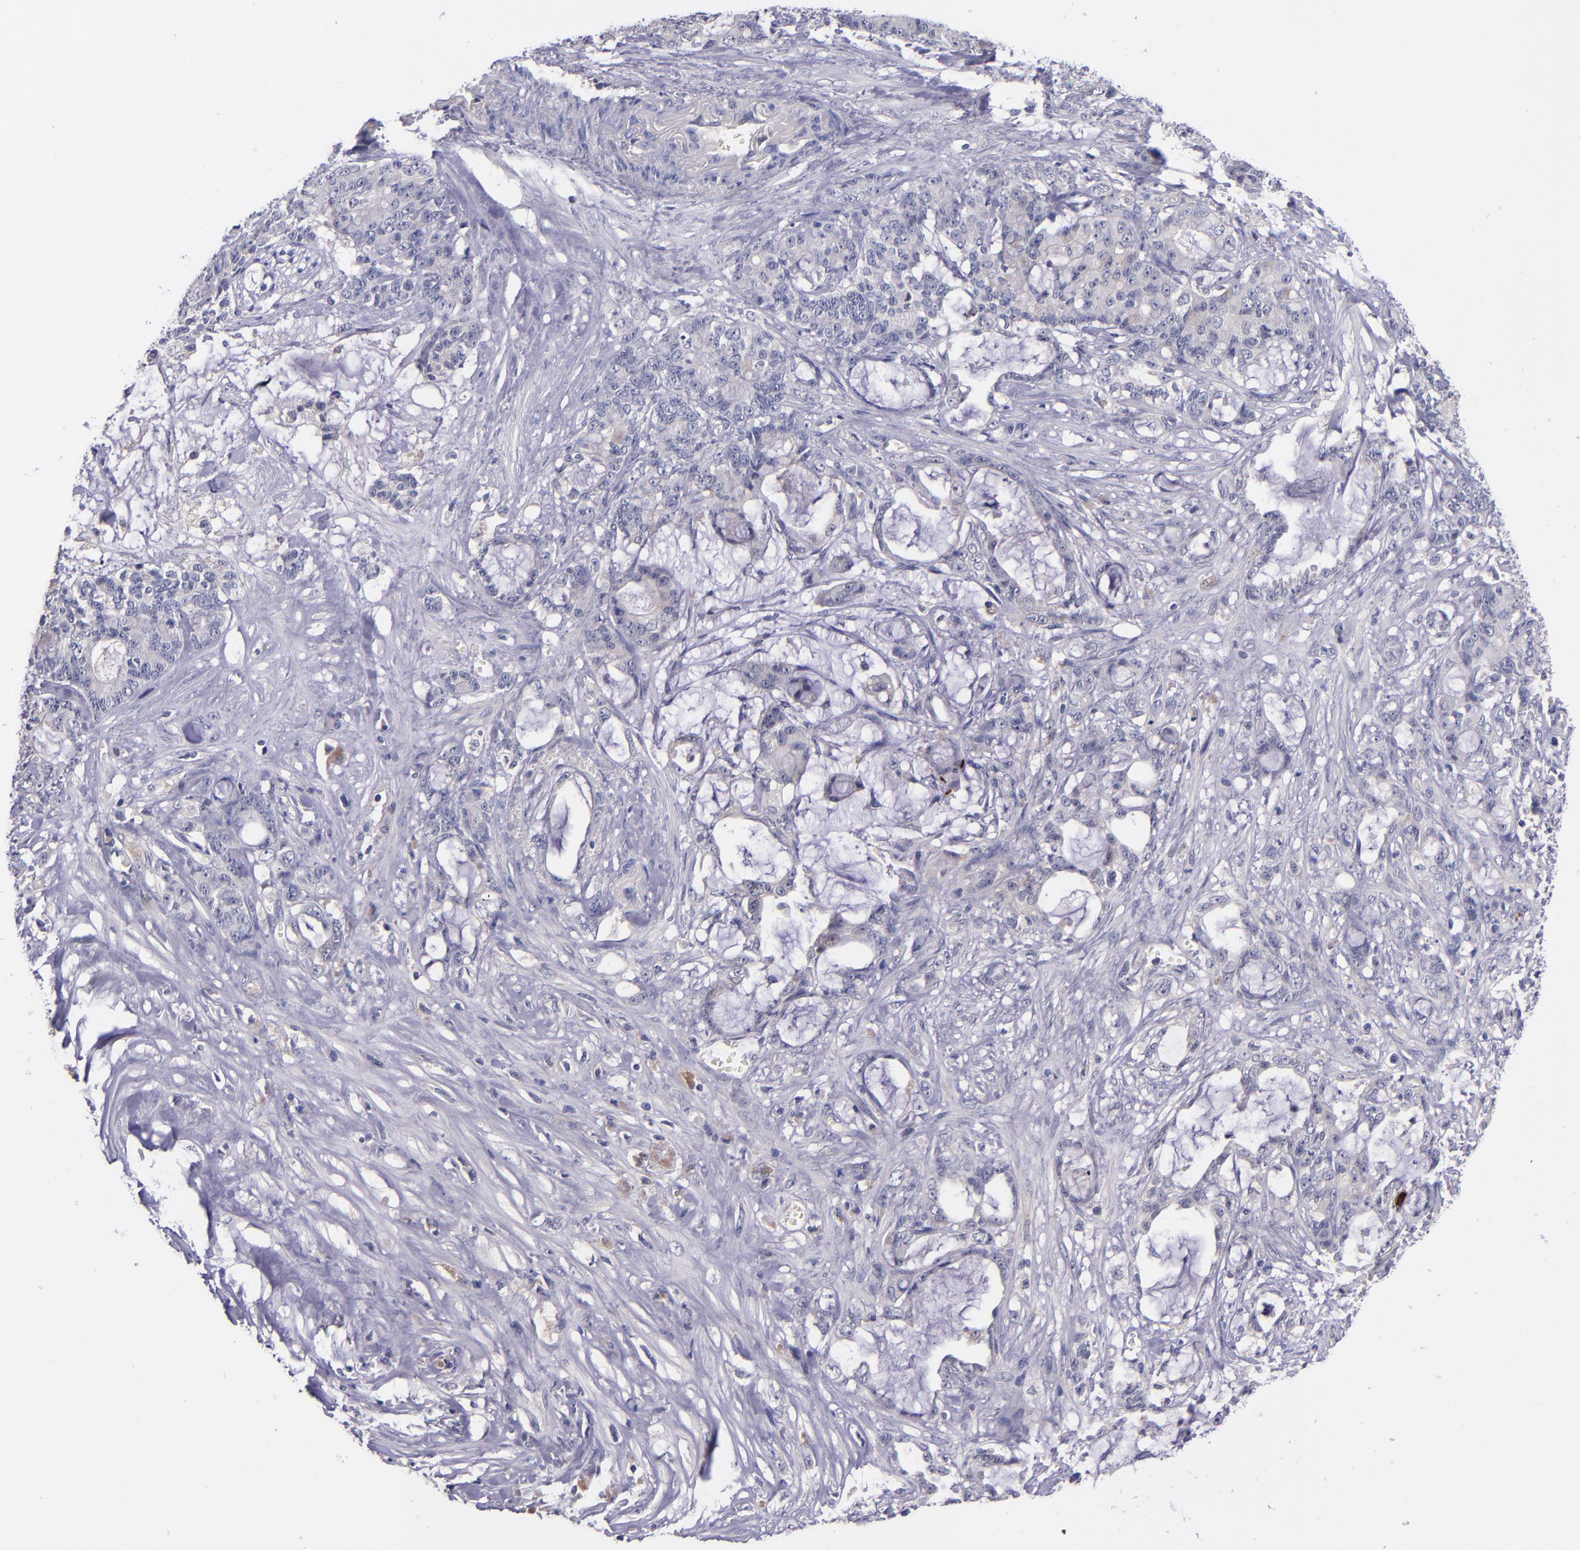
{"staining": {"intensity": "weak", "quantity": "<25%", "location": "cytoplasmic/membranous"}, "tissue": "pancreatic cancer", "cell_type": "Tumor cells", "image_type": "cancer", "snomed": [{"axis": "morphology", "description": "Adenocarcinoma, NOS"}, {"axis": "topography", "description": "Pancreas"}], "caption": "DAB (3,3'-diaminobenzidine) immunohistochemical staining of human pancreatic cancer (adenocarcinoma) displays no significant positivity in tumor cells.", "gene": "RBP4", "patient": {"sex": "female", "age": 73}}